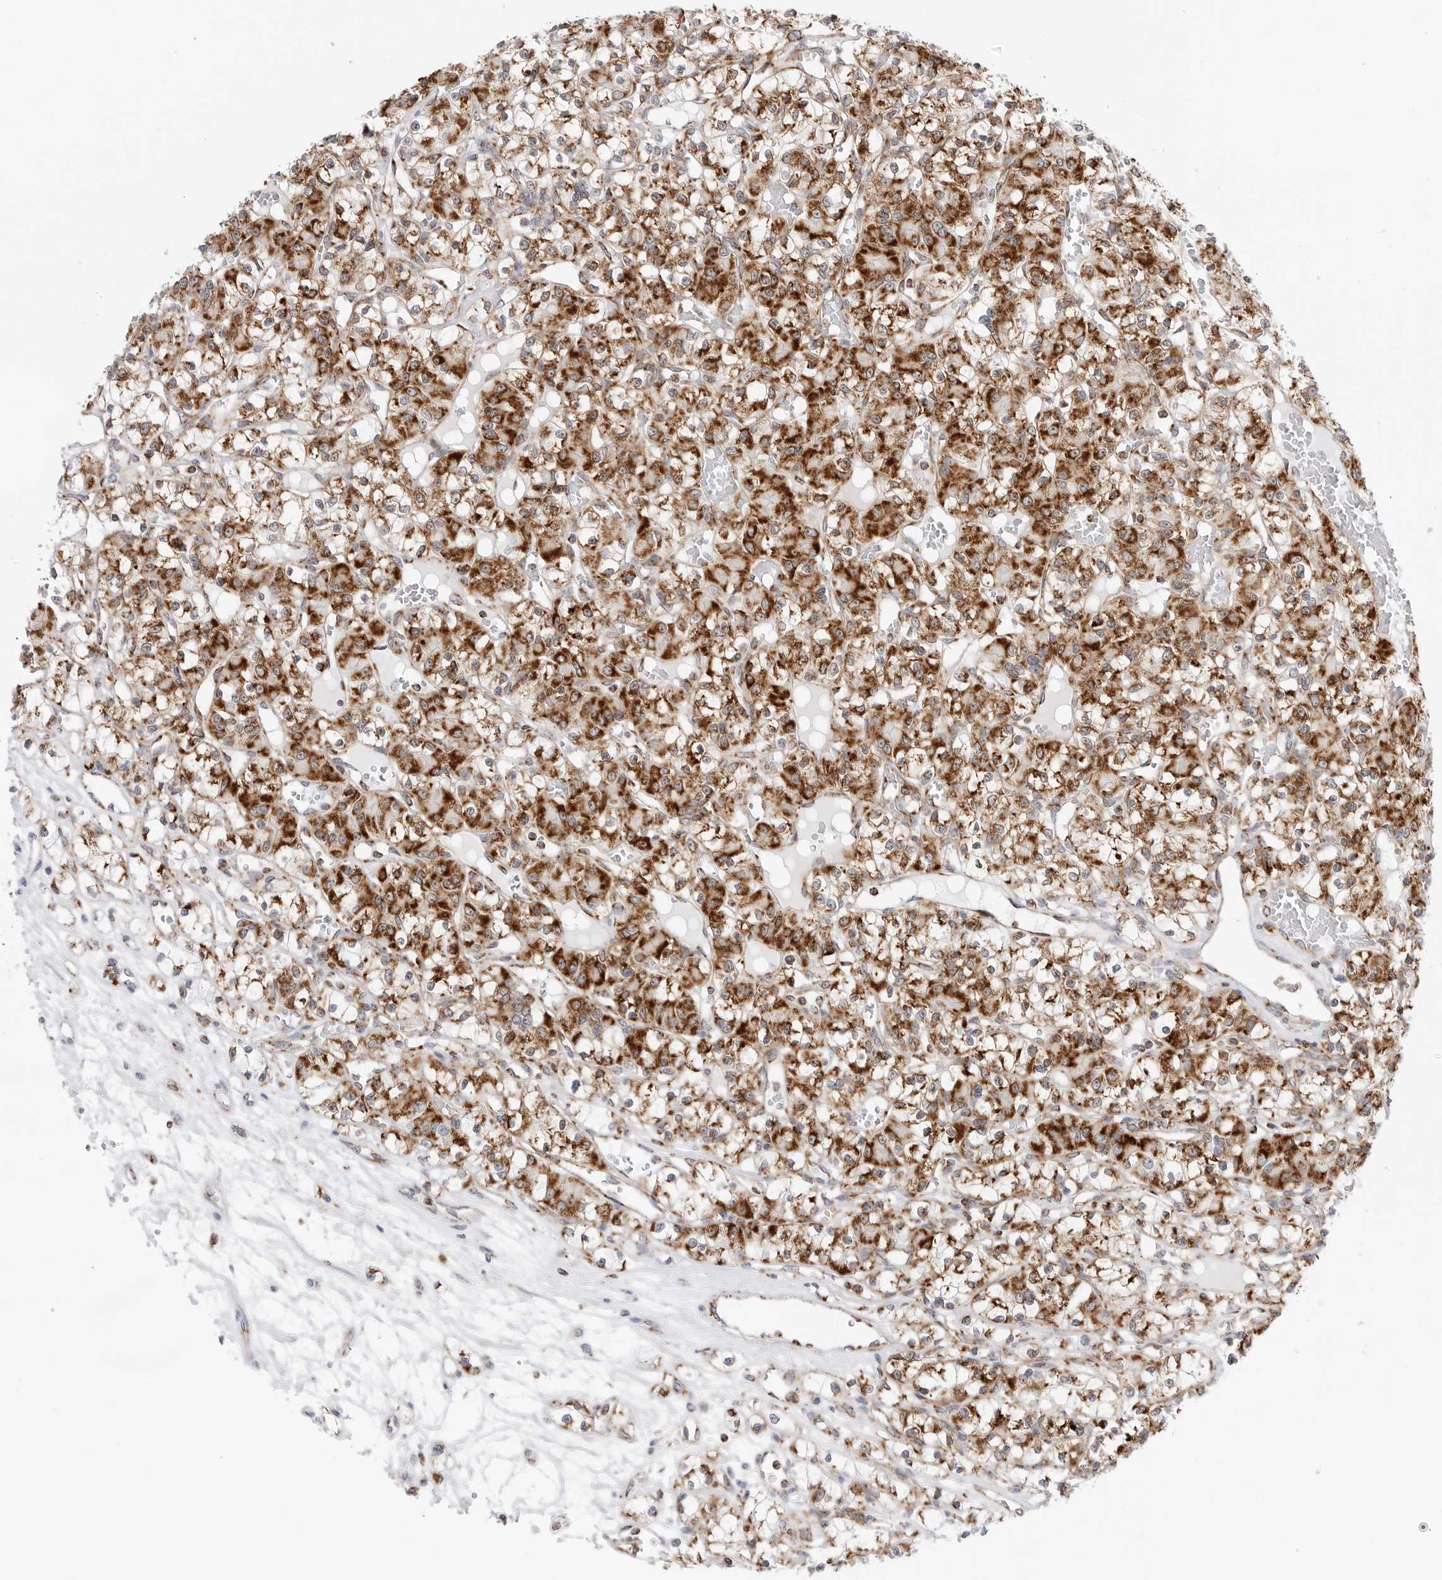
{"staining": {"intensity": "strong", "quantity": ">75%", "location": "cytoplasmic/membranous"}, "tissue": "renal cancer", "cell_type": "Tumor cells", "image_type": "cancer", "snomed": [{"axis": "morphology", "description": "Adenocarcinoma, NOS"}, {"axis": "topography", "description": "Kidney"}], "caption": "Human renal cancer stained with a brown dye exhibits strong cytoplasmic/membranous positive expression in approximately >75% of tumor cells.", "gene": "ATP5IF1", "patient": {"sex": "female", "age": 59}}